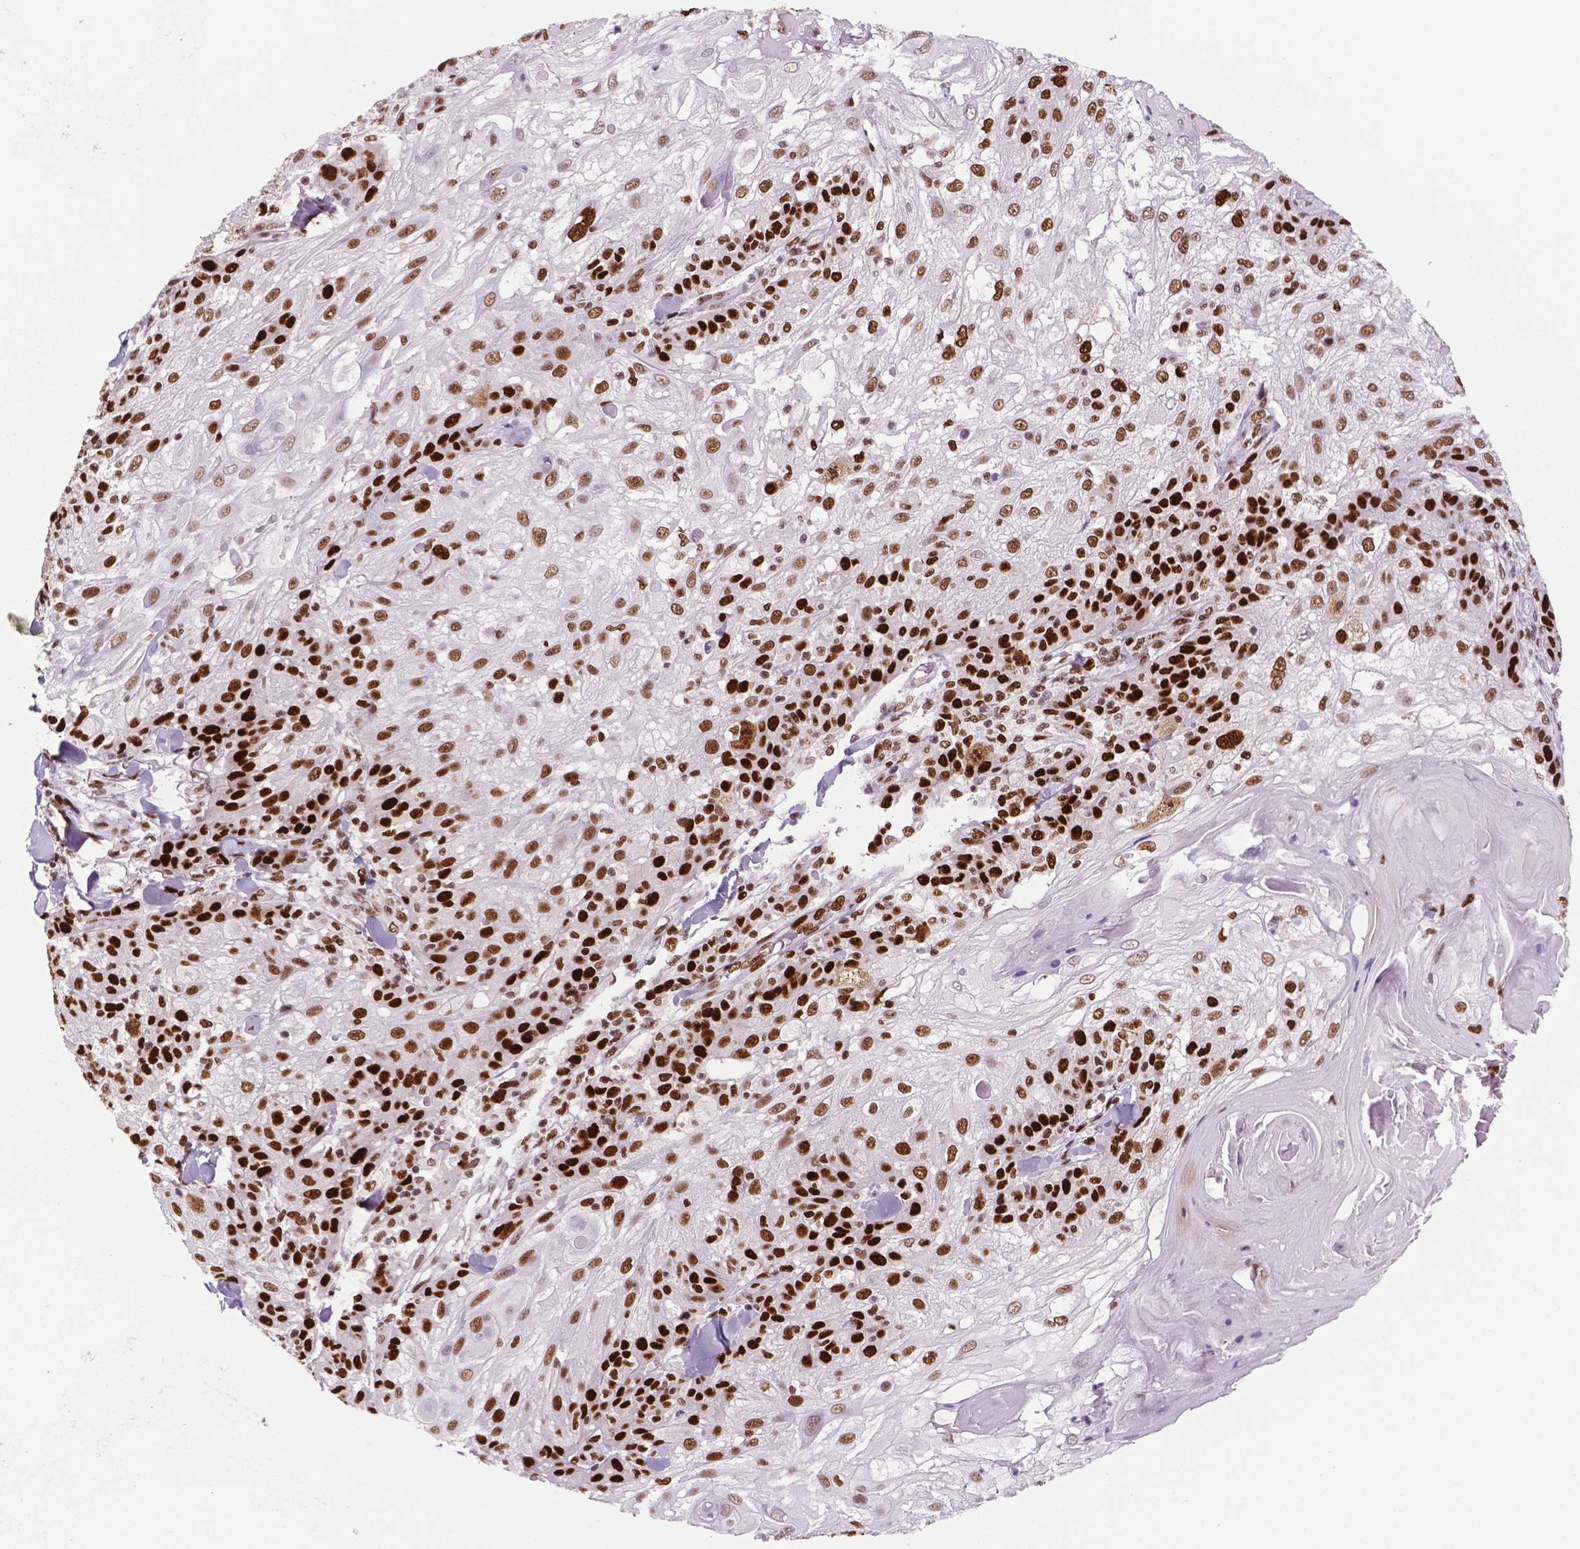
{"staining": {"intensity": "strong", "quantity": ">75%", "location": "nuclear"}, "tissue": "skin cancer", "cell_type": "Tumor cells", "image_type": "cancer", "snomed": [{"axis": "morphology", "description": "Normal tissue, NOS"}, {"axis": "morphology", "description": "Squamous cell carcinoma, NOS"}, {"axis": "topography", "description": "Skin"}], "caption": "Immunohistochemical staining of human skin cancer (squamous cell carcinoma) exhibits high levels of strong nuclear staining in about >75% of tumor cells. (brown staining indicates protein expression, while blue staining denotes nuclei).", "gene": "MSH6", "patient": {"sex": "female", "age": 83}}